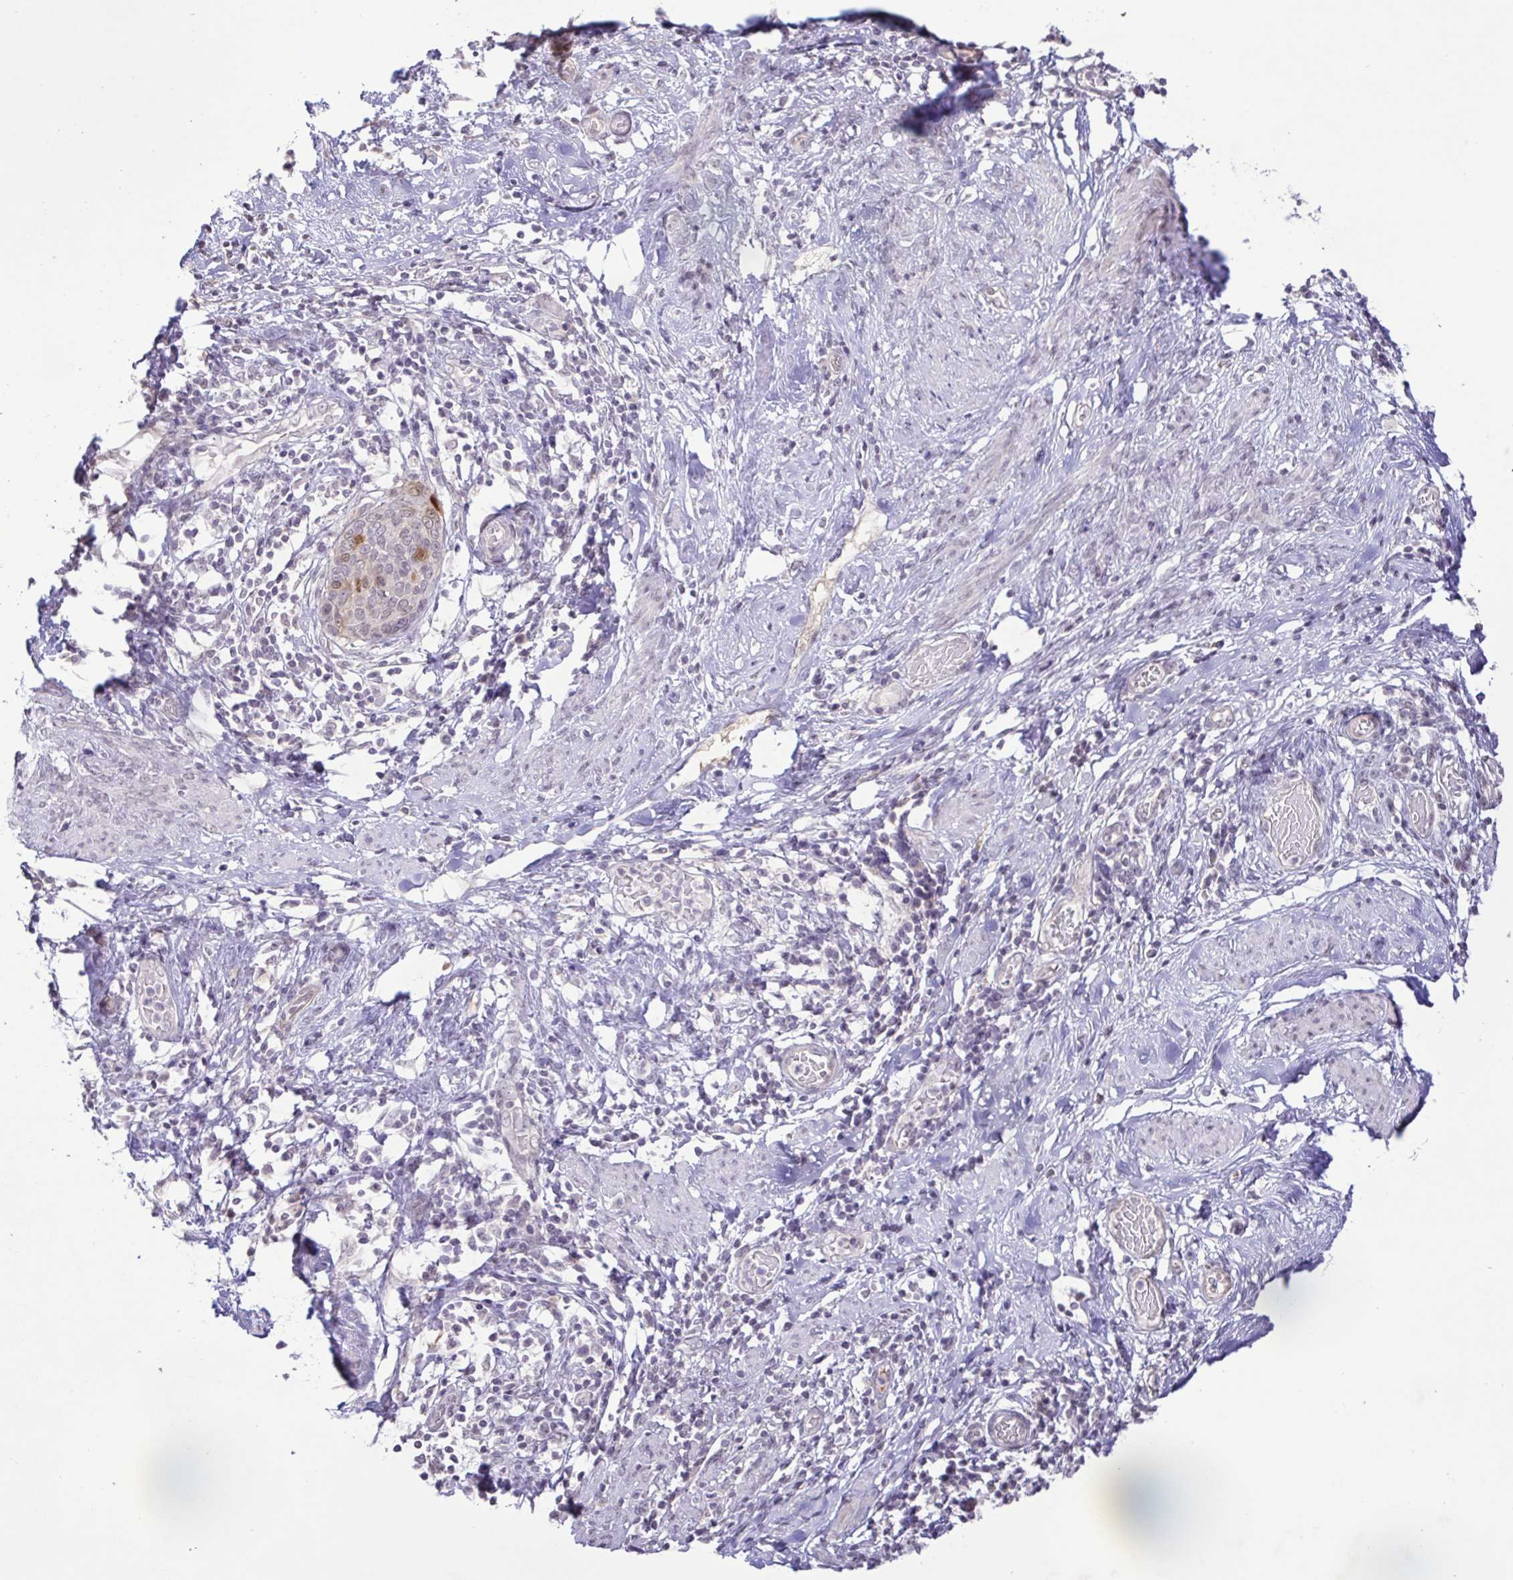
{"staining": {"intensity": "strong", "quantity": "<25%", "location": "cytoplasmic/membranous,nuclear"}, "tissue": "cervical cancer", "cell_type": "Tumor cells", "image_type": "cancer", "snomed": [{"axis": "morphology", "description": "Squamous cell carcinoma, NOS"}, {"axis": "topography", "description": "Cervix"}], "caption": "An immunohistochemistry micrograph of neoplastic tissue is shown. Protein staining in brown highlights strong cytoplasmic/membranous and nuclear positivity in cervical cancer within tumor cells.", "gene": "IL1RN", "patient": {"sex": "female", "age": 69}}